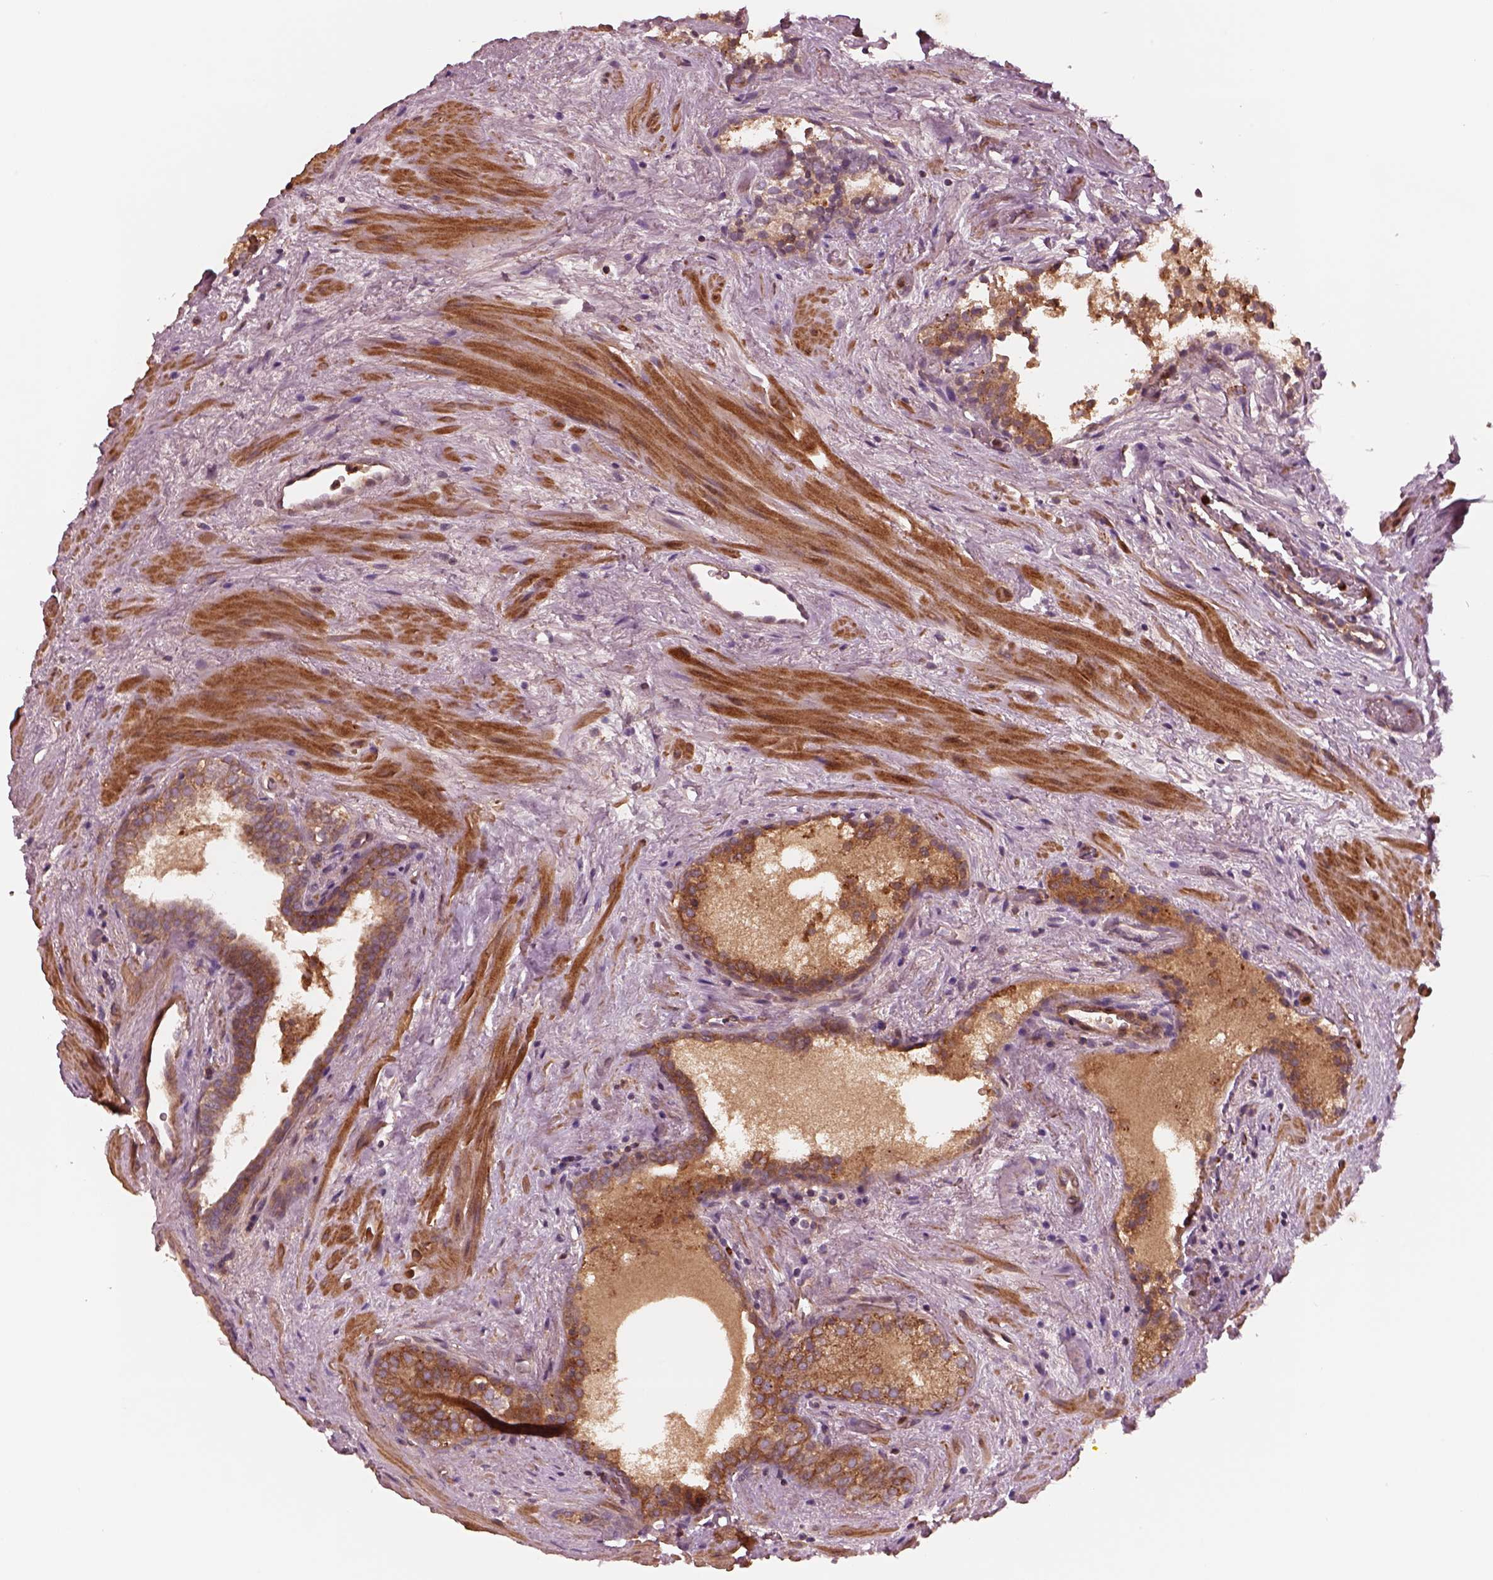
{"staining": {"intensity": "moderate", "quantity": ">75%", "location": "cytoplasmic/membranous"}, "tissue": "prostate cancer", "cell_type": "Tumor cells", "image_type": "cancer", "snomed": [{"axis": "morphology", "description": "Adenocarcinoma, NOS"}, {"axis": "topography", "description": "Prostate"}], "caption": "Immunohistochemical staining of adenocarcinoma (prostate) demonstrates medium levels of moderate cytoplasmic/membranous protein positivity in about >75% of tumor cells.", "gene": "ASCC2", "patient": {"sex": "male", "age": 66}}